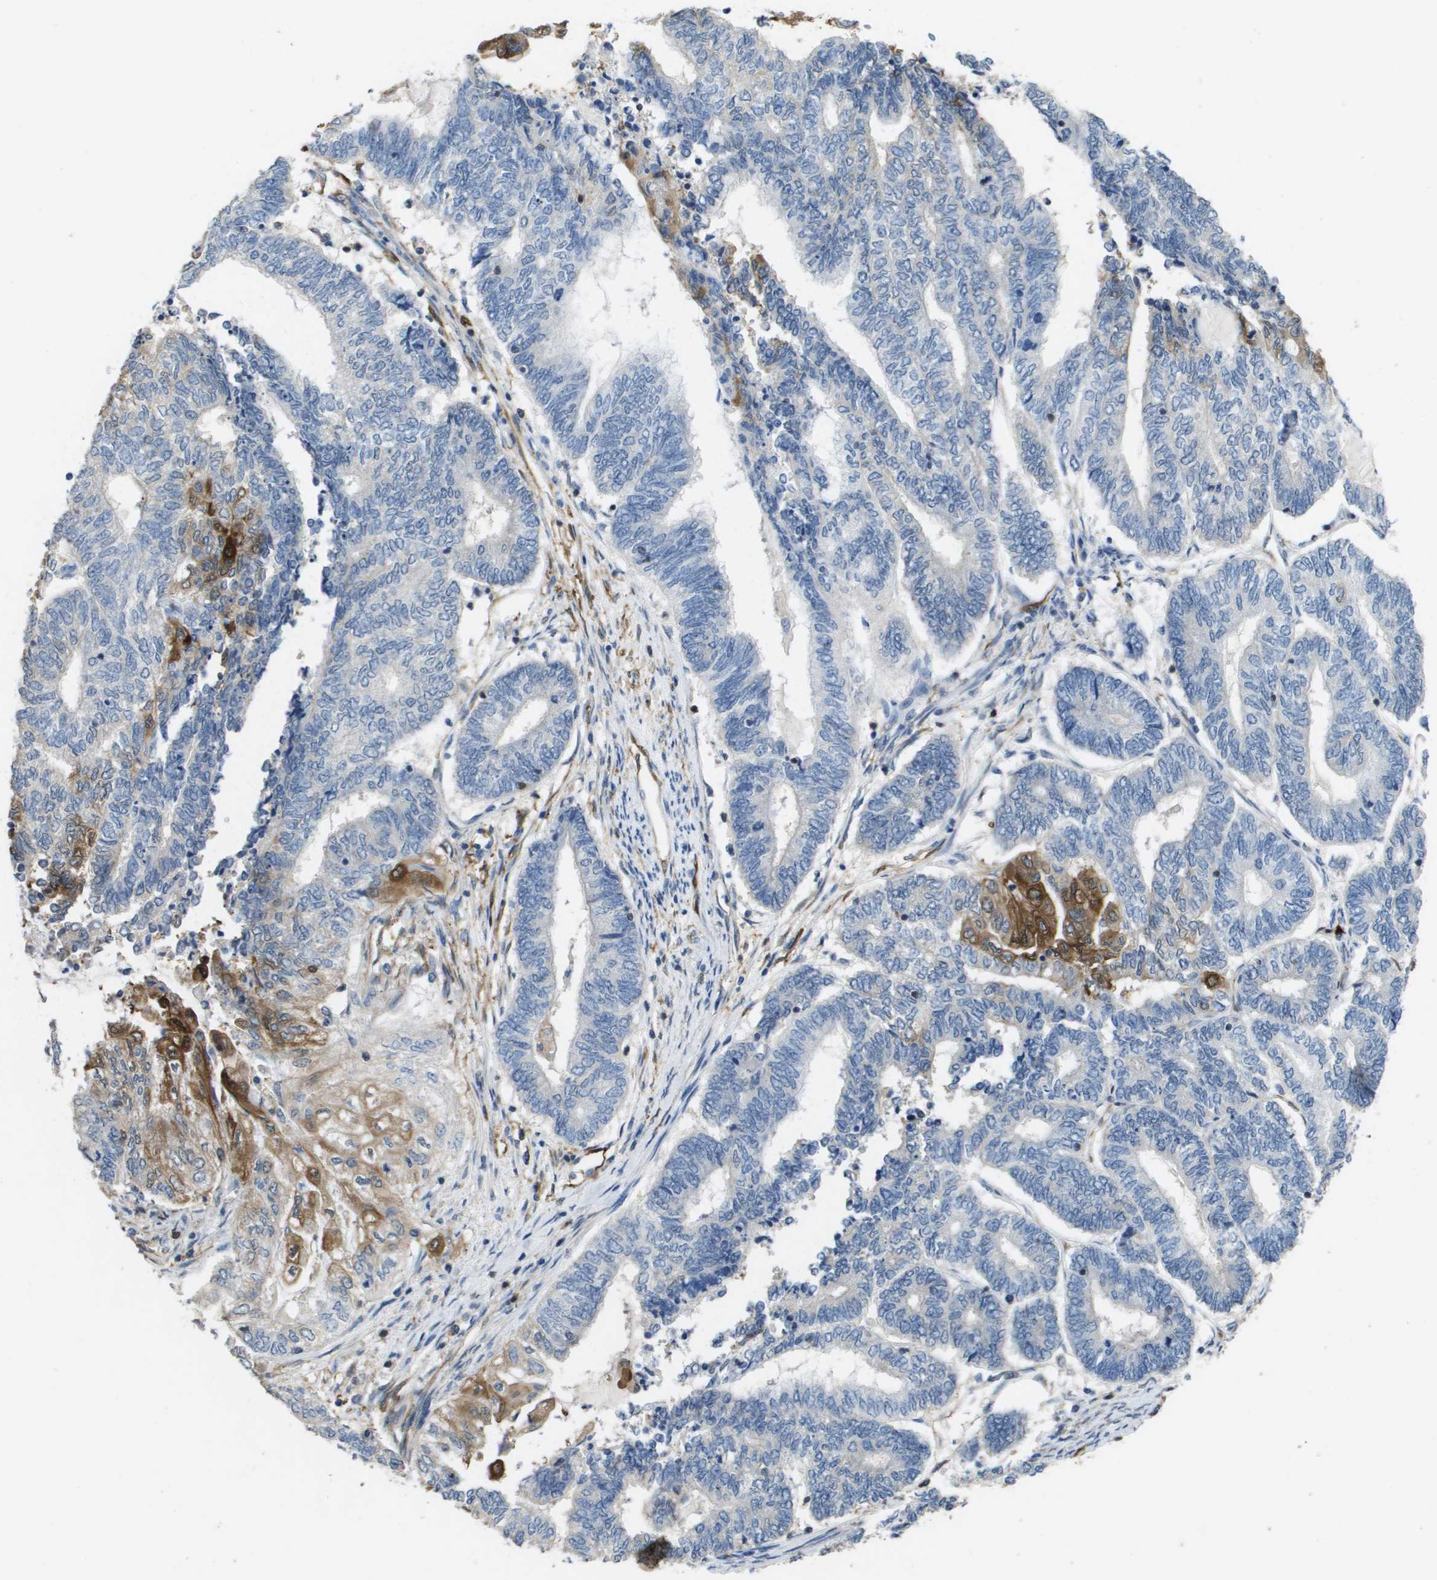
{"staining": {"intensity": "strong", "quantity": "<25%", "location": "cytoplasmic/membranous"}, "tissue": "endometrial cancer", "cell_type": "Tumor cells", "image_type": "cancer", "snomed": [{"axis": "morphology", "description": "Adenocarcinoma, NOS"}, {"axis": "topography", "description": "Uterus"}, {"axis": "topography", "description": "Endometrium"}], "caption": "IHC photomicrograph of human endometrial cancer (adenocarcinoma) stained for a protein (brown), which exhibits medium levels of strong cytoplasmic/membranous expression in about <25% of tumor cells.", "gene": "FABP5", "patient": {"sex": "female", "age": 70}}